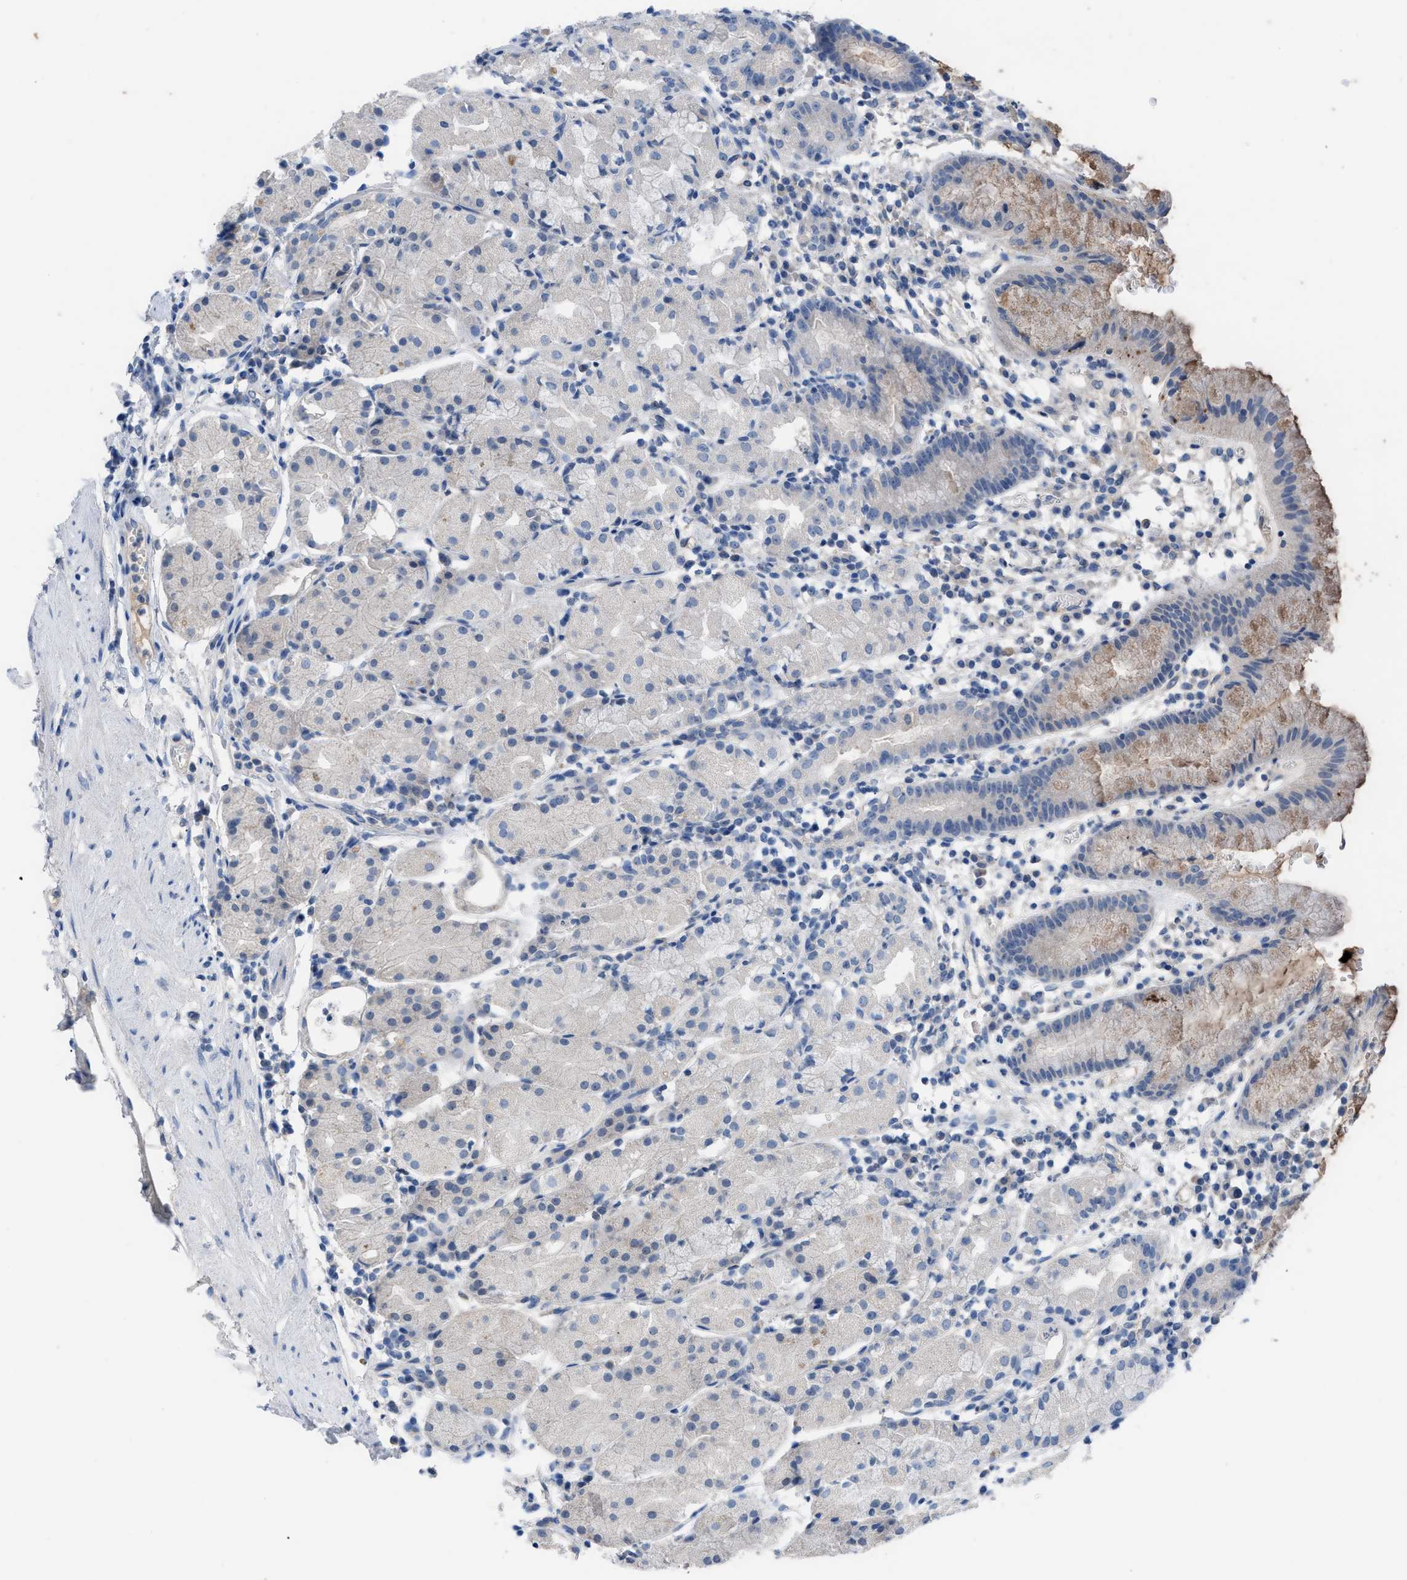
{"staining": {"intensity": "moderate", "quantity": "<25%", "location": "cytoplasmic/membranous"}, "tissue": "stomach", "cell_type": "Glandular cells", "image_type": "normal", "snomed": [{"axis": "morphology", "description": "Normal tissue, NOS"}, {"axis": "topography", "description": "Stomach"}, {"axis": "topography", "description": "Stomach, lower"}], "caption": "Immunohistochemistry (IHC) photomicrograph of normal stomach: stomach stained using immunohistochemistry (IHC) demonstrates low levels of moderate protein expression localized specifically in the cytoplasmic/membranous of glandular cells, appearing as a cytoplasmic/membranous brown color.", "gene": "HPX", "patient": {"sex": "female", "age": 75}}